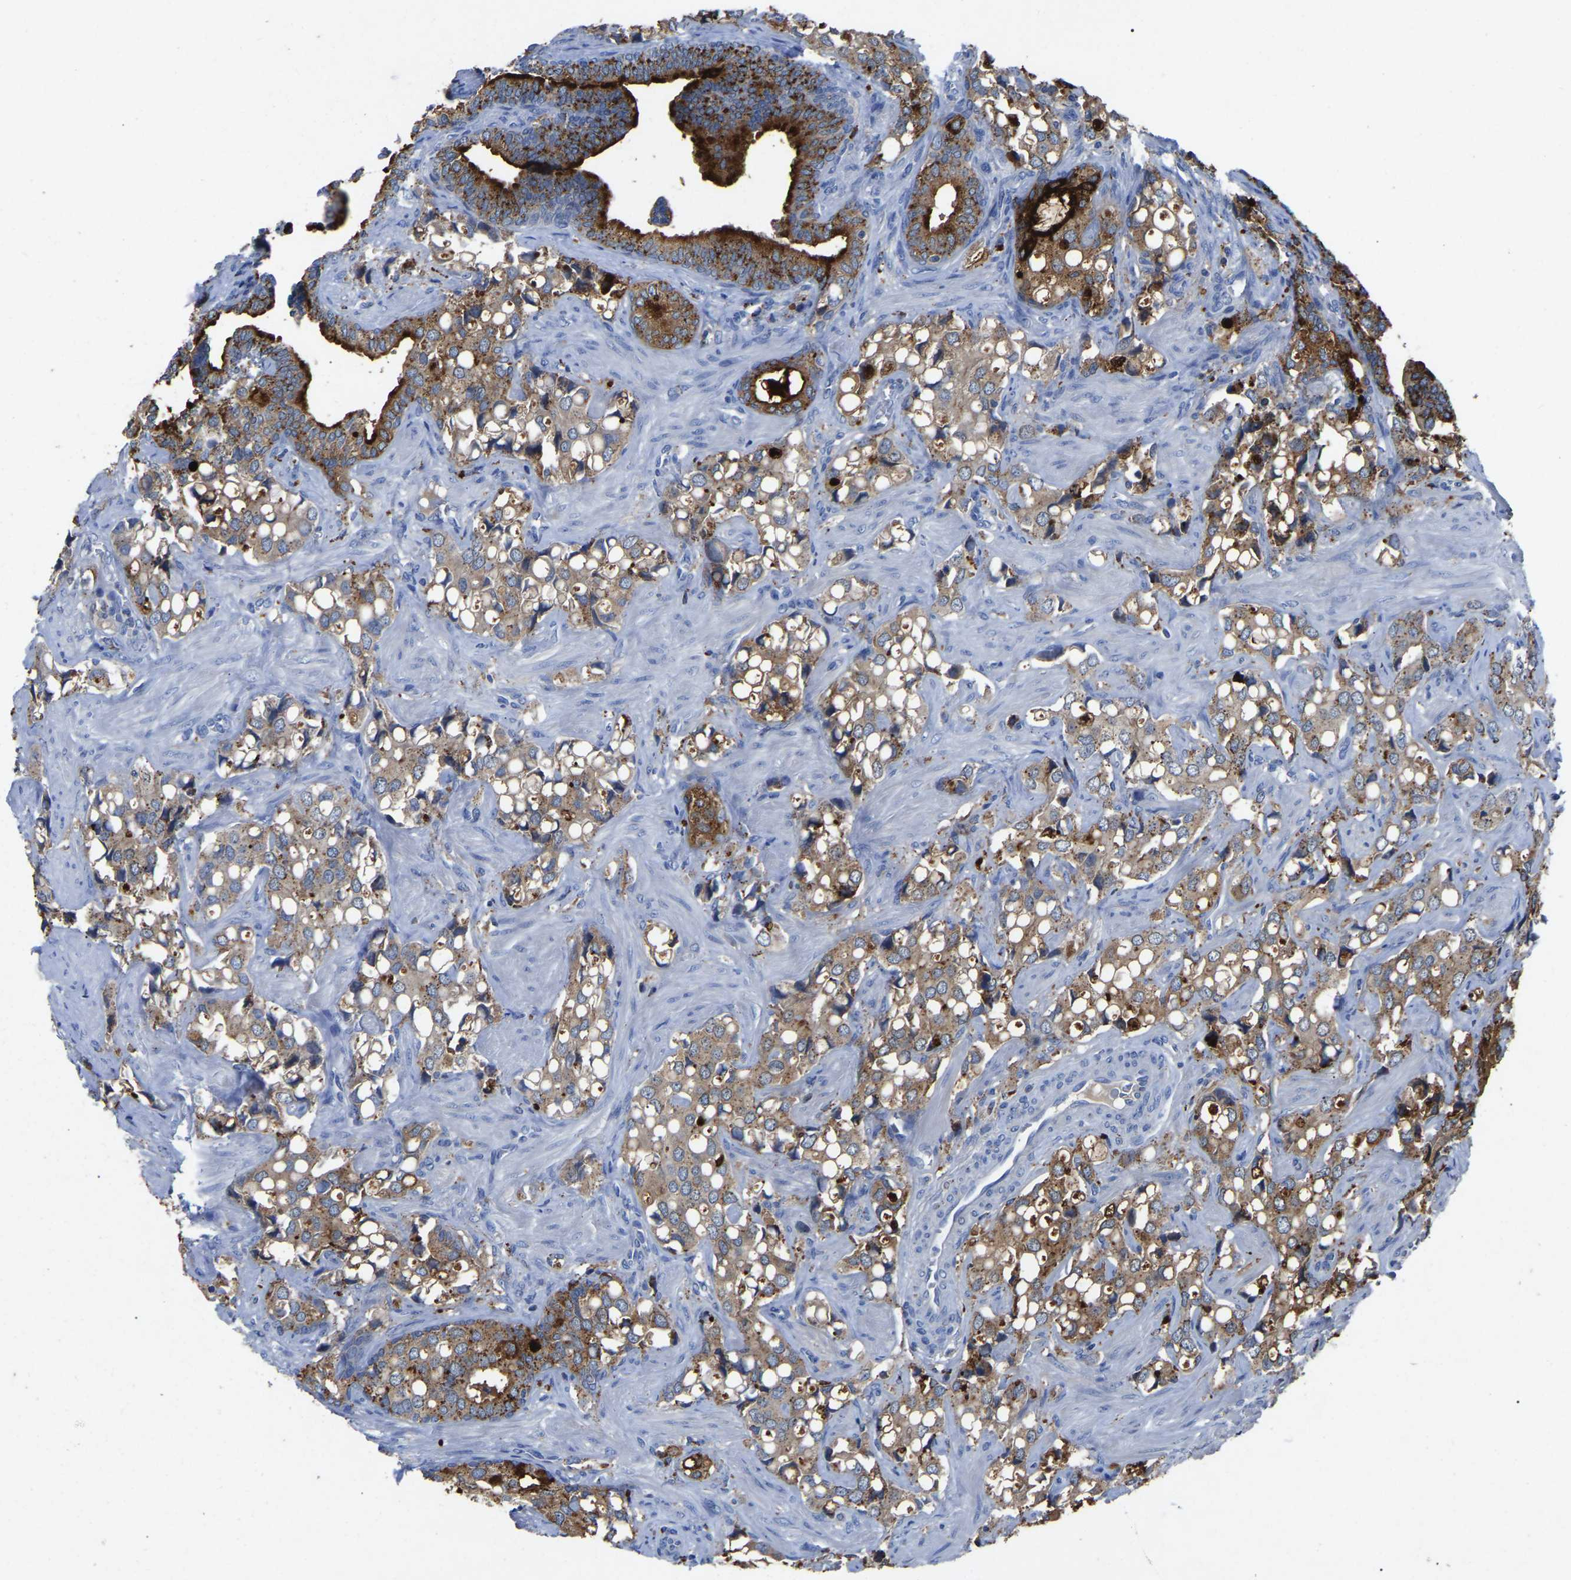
{"staining": {"intensity": "moderate", "quantity": ">75%", "location": "cytoplasmic/membranous"}, "tissue": "prostate cancer", "cell_type": "Tumor cells", "image_type": "cancer", "snomed": [{"axis": "morphology", "description": "Adenocarcinoma, High grade"}, {"axis": "topography", "description": "Prostate"}], "caption": "Protein expression by immunohistochemistry reveals moderate cytoplasmic/membranous positivity in approximately >75% of tumor cells in prostate adenocarcinoma (high-grade).", "gene": "SMPD2", "patient": {"sex": "male", "age": 52}}